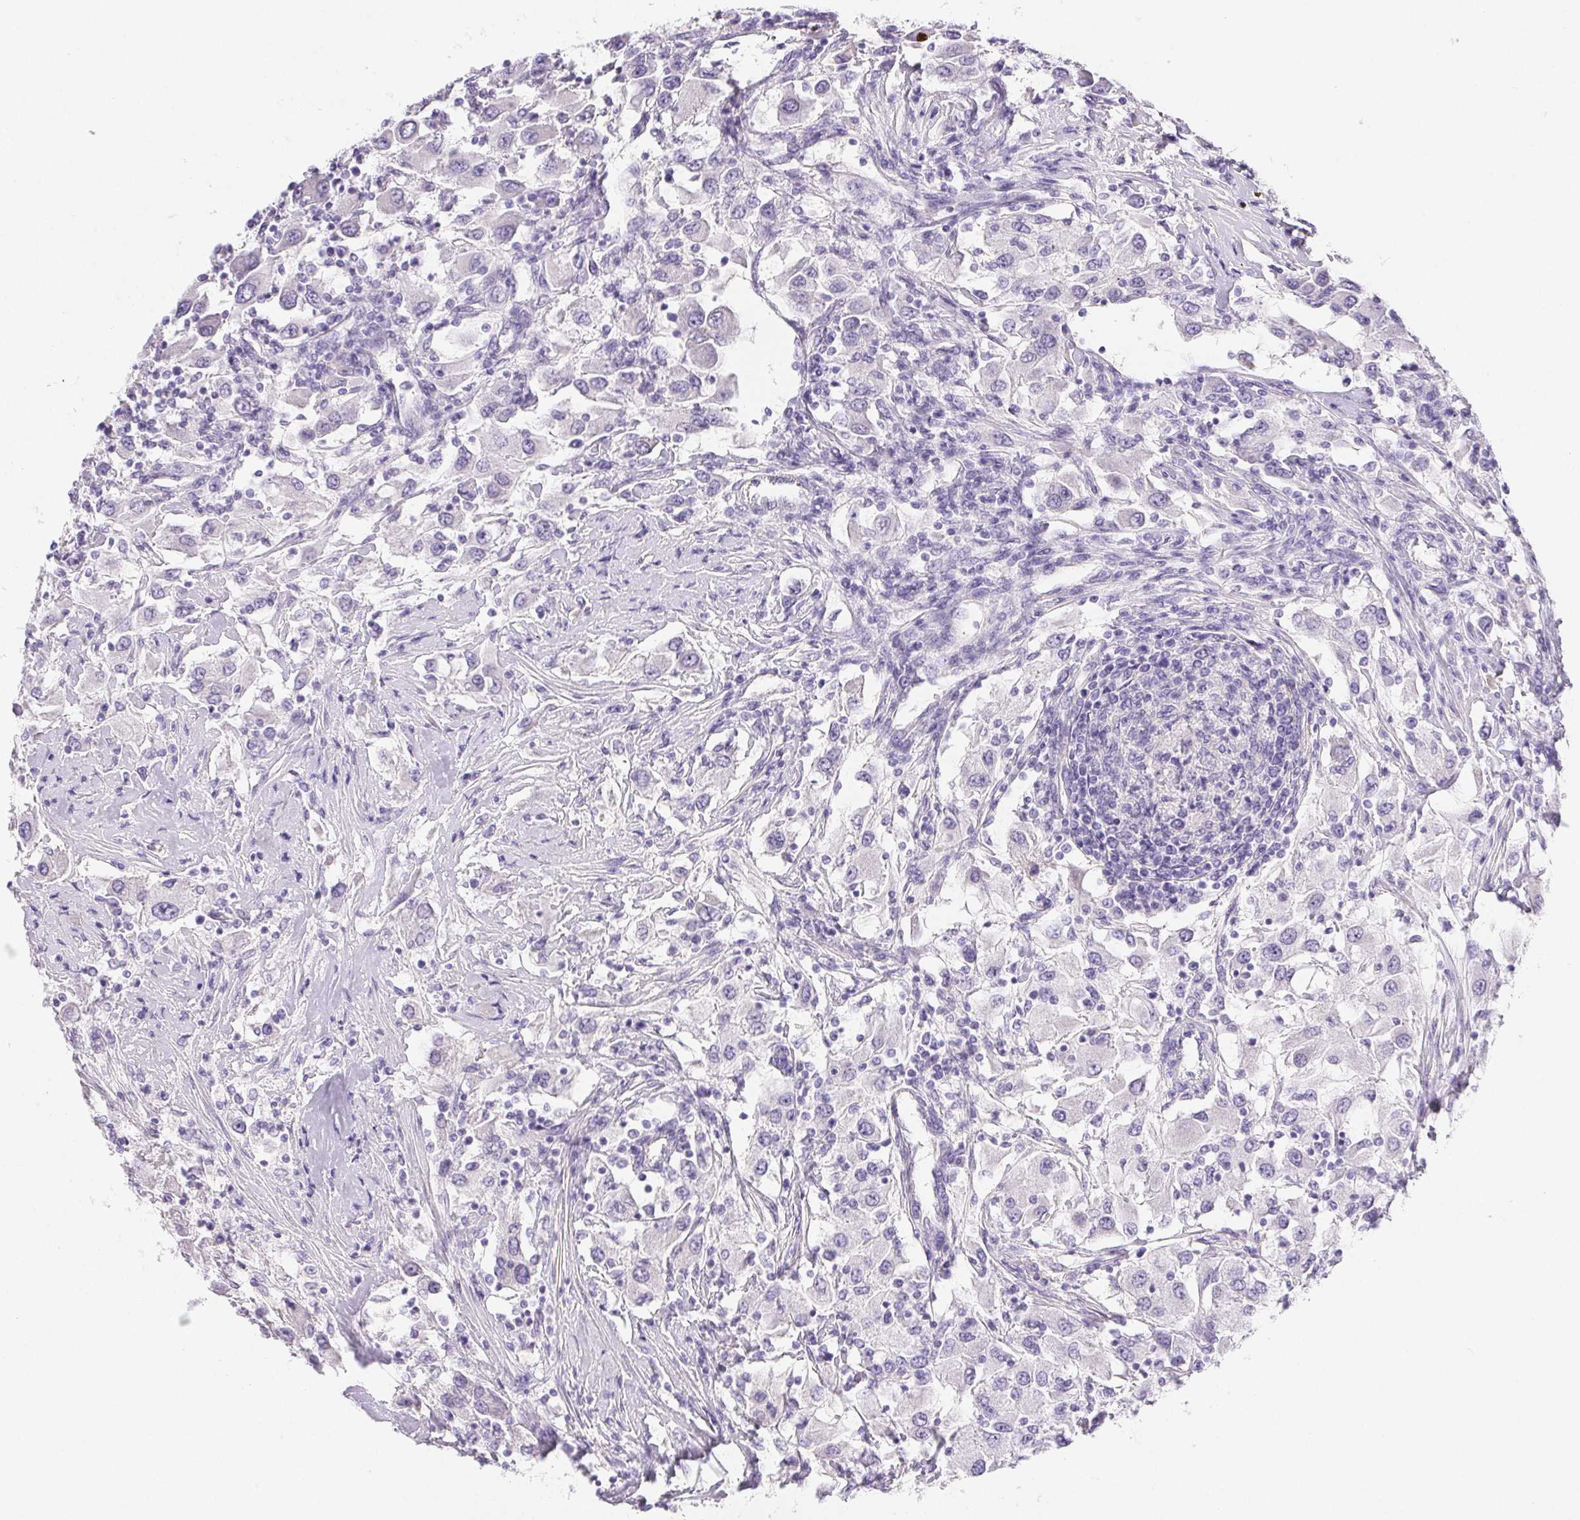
{"staining": {"intensity": "negative", "quantity": "none", "location": "none"}, "tissue": "renal cancer", "cell_type": "Tumor cells", "image_type": "cancer", "snomed": [{"axis": "morphology", "description": "Adenocarcinoma, NOS"}, {"axis": "topography", "description": "Kidney"}], "caption": "Adenocarcinoma (renal) stained for a protein using immunohistochemistry (IHC) reveals no positivity tumor cells.", "gene": "PNLIP", "patient": {"sex": "female", "age": 67}}